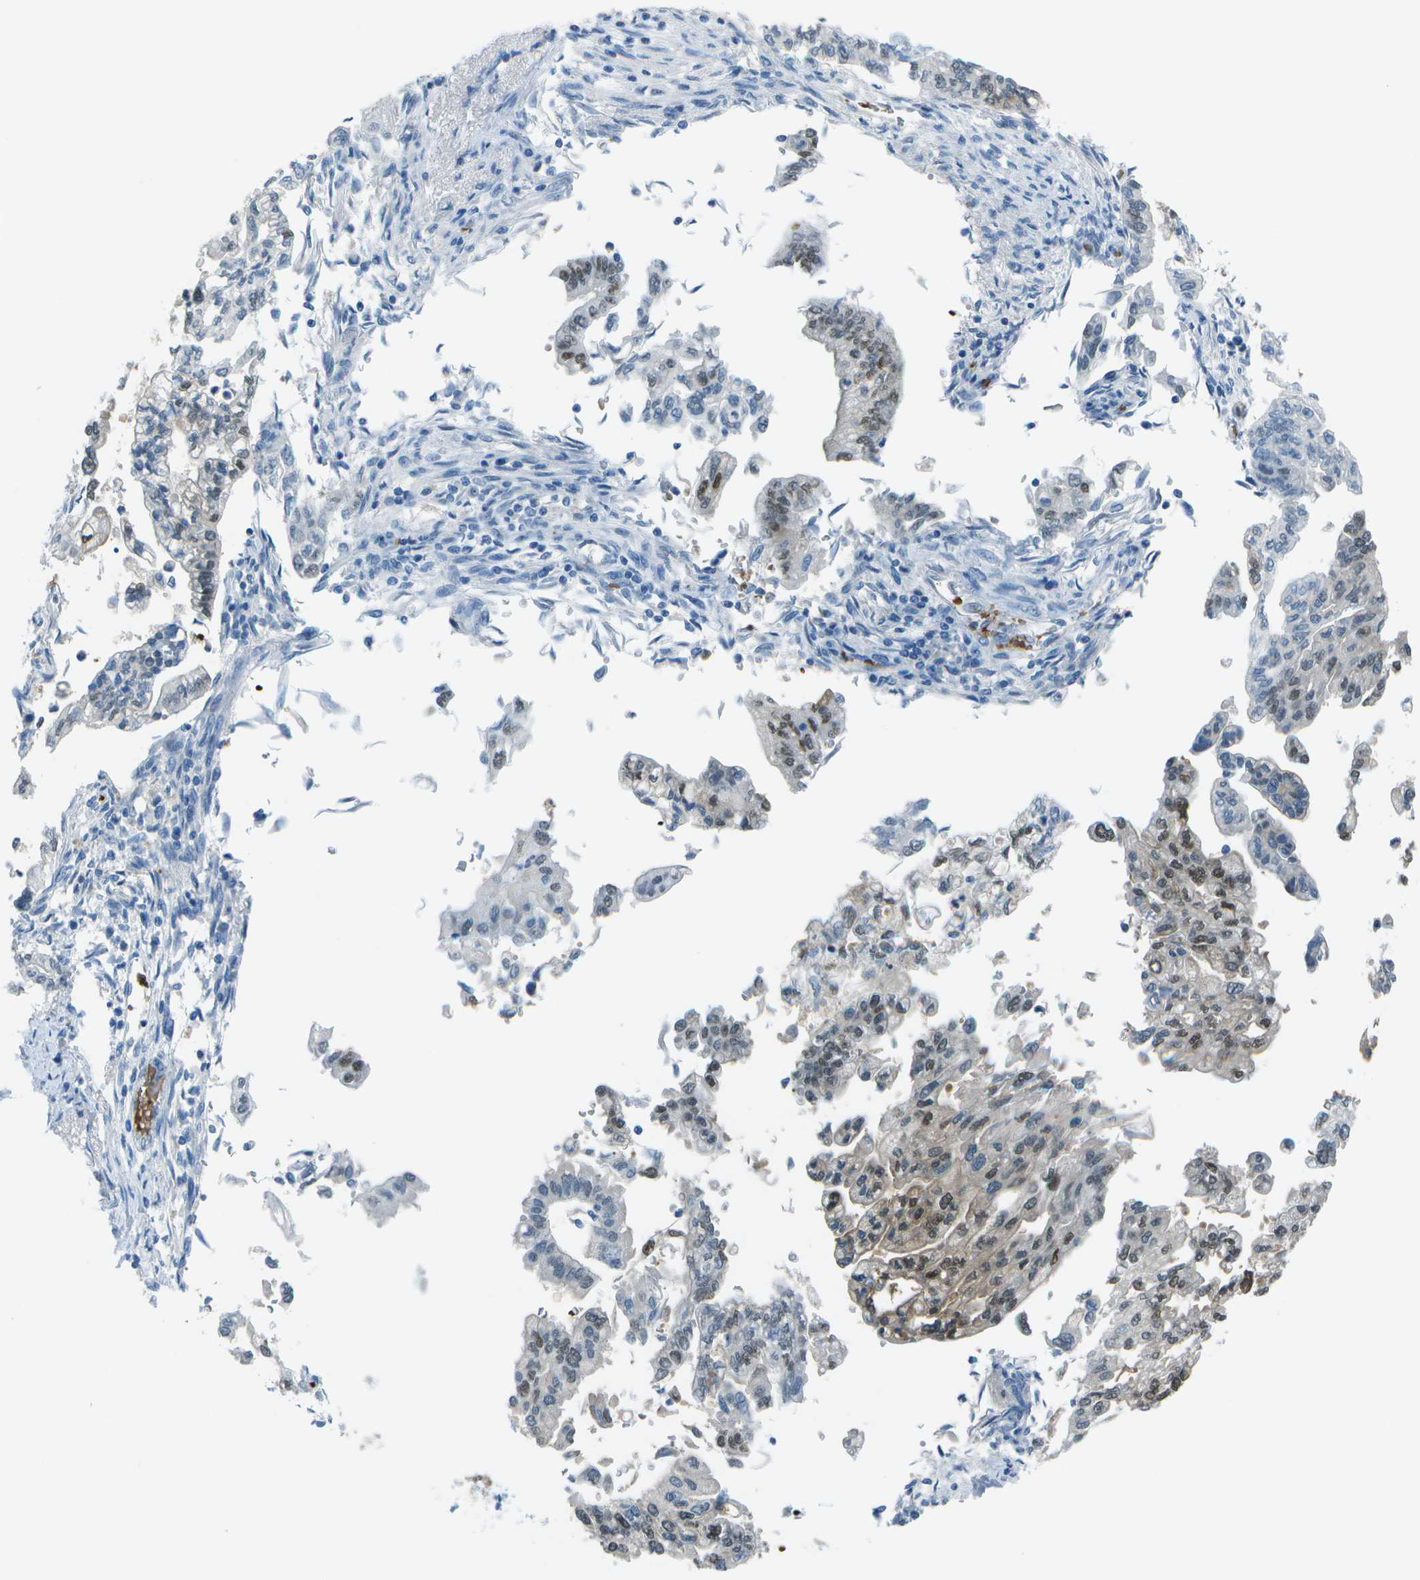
{"staining": {"intensity": "moderate", "quantity": "25%-75%", "location": "nuclear"}, "tissue": "pancreatic cancer", "cell_type": "Tumor cells", "image_type": "cancer", "snomed": [{"axis": "morphology", "description": "Normal tissue, NOS"}, {"axis": "topography", "description": "Pancreas"}], "caption": "Tumor cells show moderate nuclear staining in approximately 25%-75% of cells in pancreatic cancer. (Brightfield microscopy of DAB IHC at high magnification).", "gene": "ASL", "patient": {"sex": "male", "age": 42}}